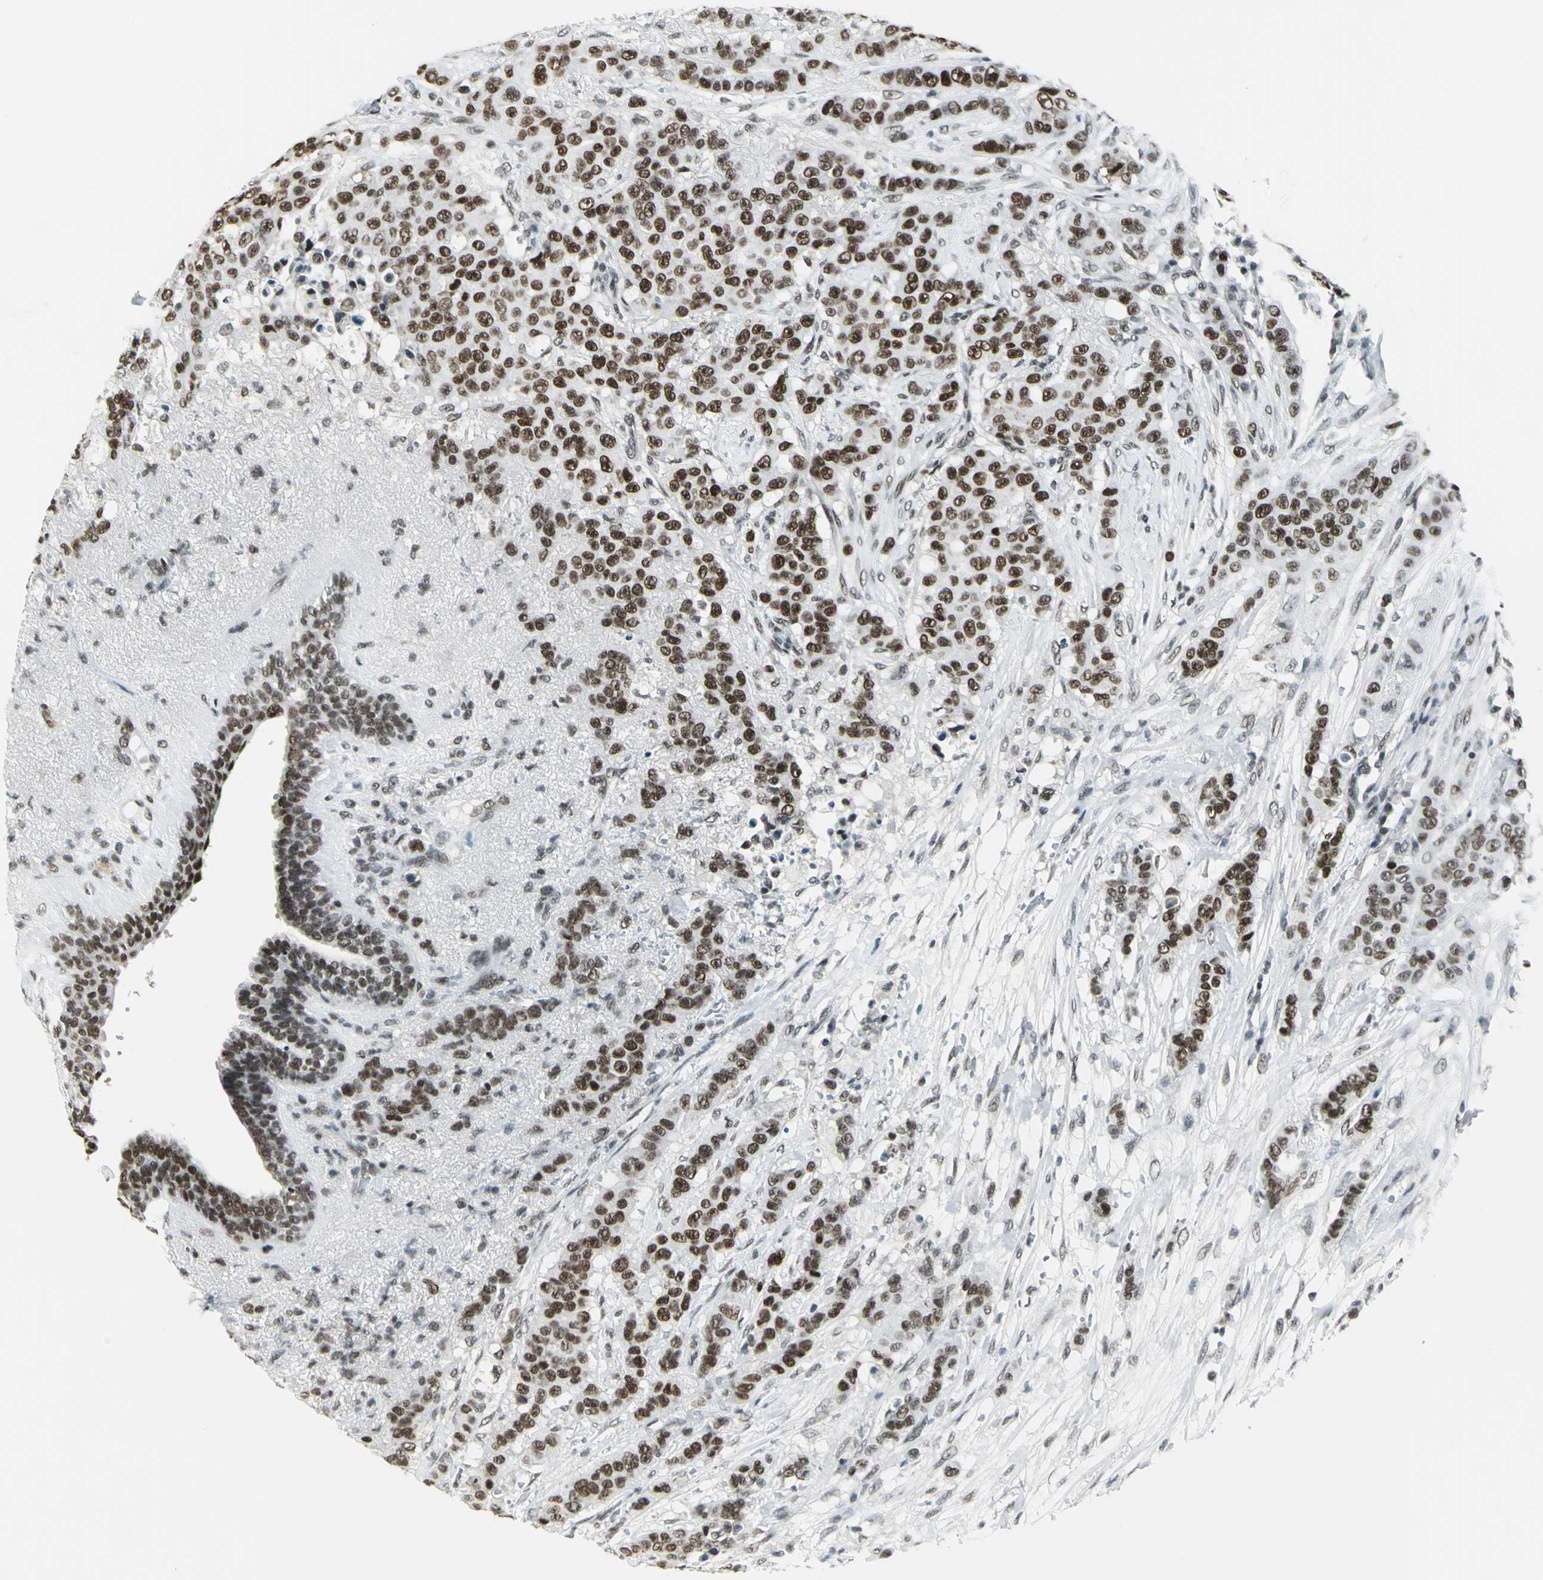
{"staining": {"intensity": "strong", "quantity": ">75%", "location": "nuclear"}, "tissue": "breast cancer", "cell_type": "Tumor cells", "image_type": "cancer", "snomed": [{"axis": "morphology", "description": "Duct carcinoma"}, {"axis": "topography", "description": "Breast"}], "caption": "Brown immunohistochemical staining in human breast cancer exhibits strong nuclear staining in approximately >75% of tumor cells.", "gene": "ADNP", "patient": {"sex": "female", "age": 40}}